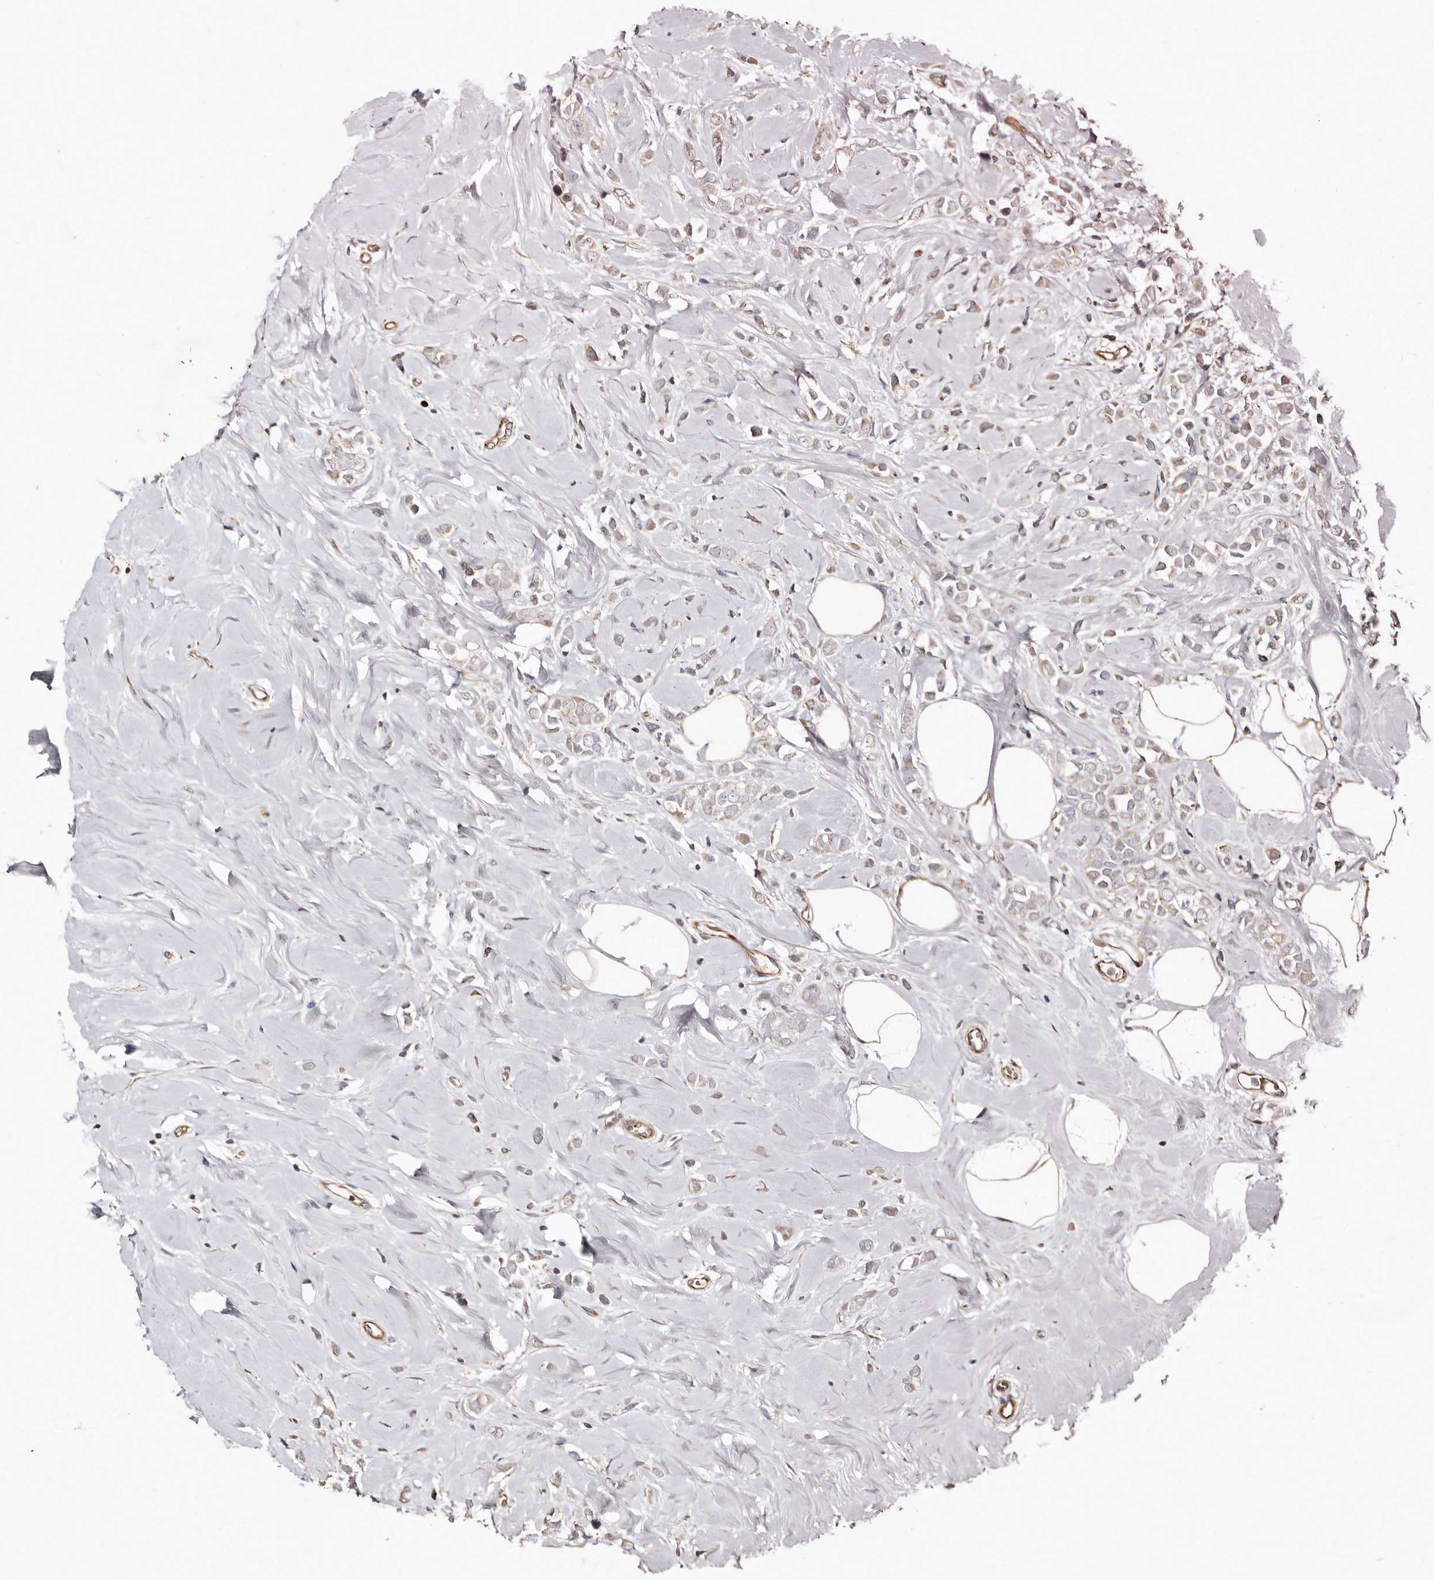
{"staining": {"intensity": "weak", "quantity": ">75%", "location": "cytoplasmic/membranous"}, "tissue": "breast cancer", "cell_type": "Tumor cells", "image_type": "cancer", "snomed": [{"axis": "morphology", "description": "Lobular carcinoma"}, {"axis": "topography", "description": "Breast"}], "caption": "Brown immunohistochemical staining in human breast cancer shows weak cytoplasmic/membranous positivity in about >75% of tumor cells.", "gene": "MACC1", "patient": {"sex": "female", "age": 47}}